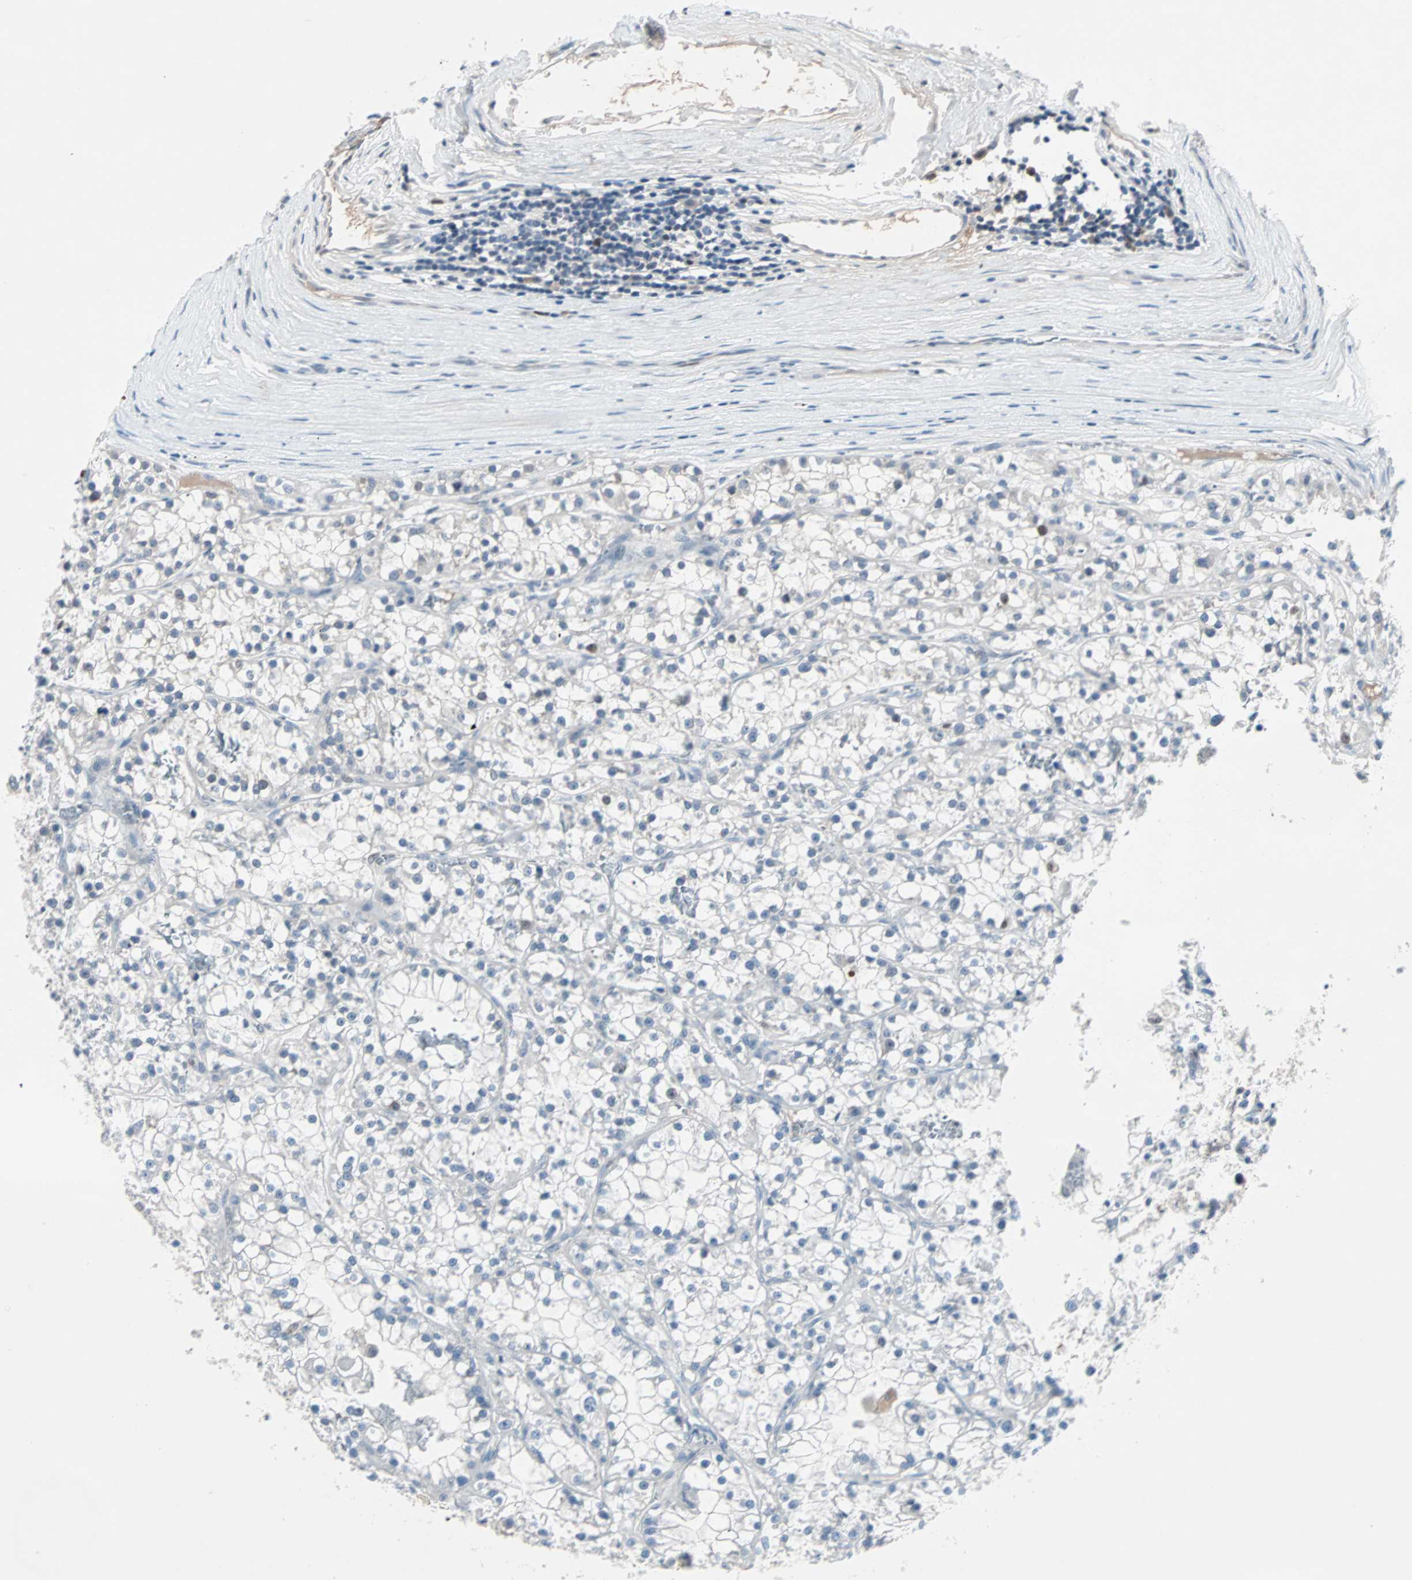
{"staining": {"intensity": "negative", "quantity": "none", "location": "none"}, "tissue": "renal cancer", "cell_type": "Tumor cells", "image_type": "cancer", "snomed": [{"axis": "morphology", "description": "Adenocarcinoma, NOS"}, {"axis": "topography", "description": "Kidney"}], "caption": "Immunohistochemistry (IHC) photomicrograph of renal cancer (adenocarcinoma) stained for a protein (brown), which displays no positivity in tumor cells.", "gene": "CCNE2", "patient": {"sex": "female", "age": 52}}